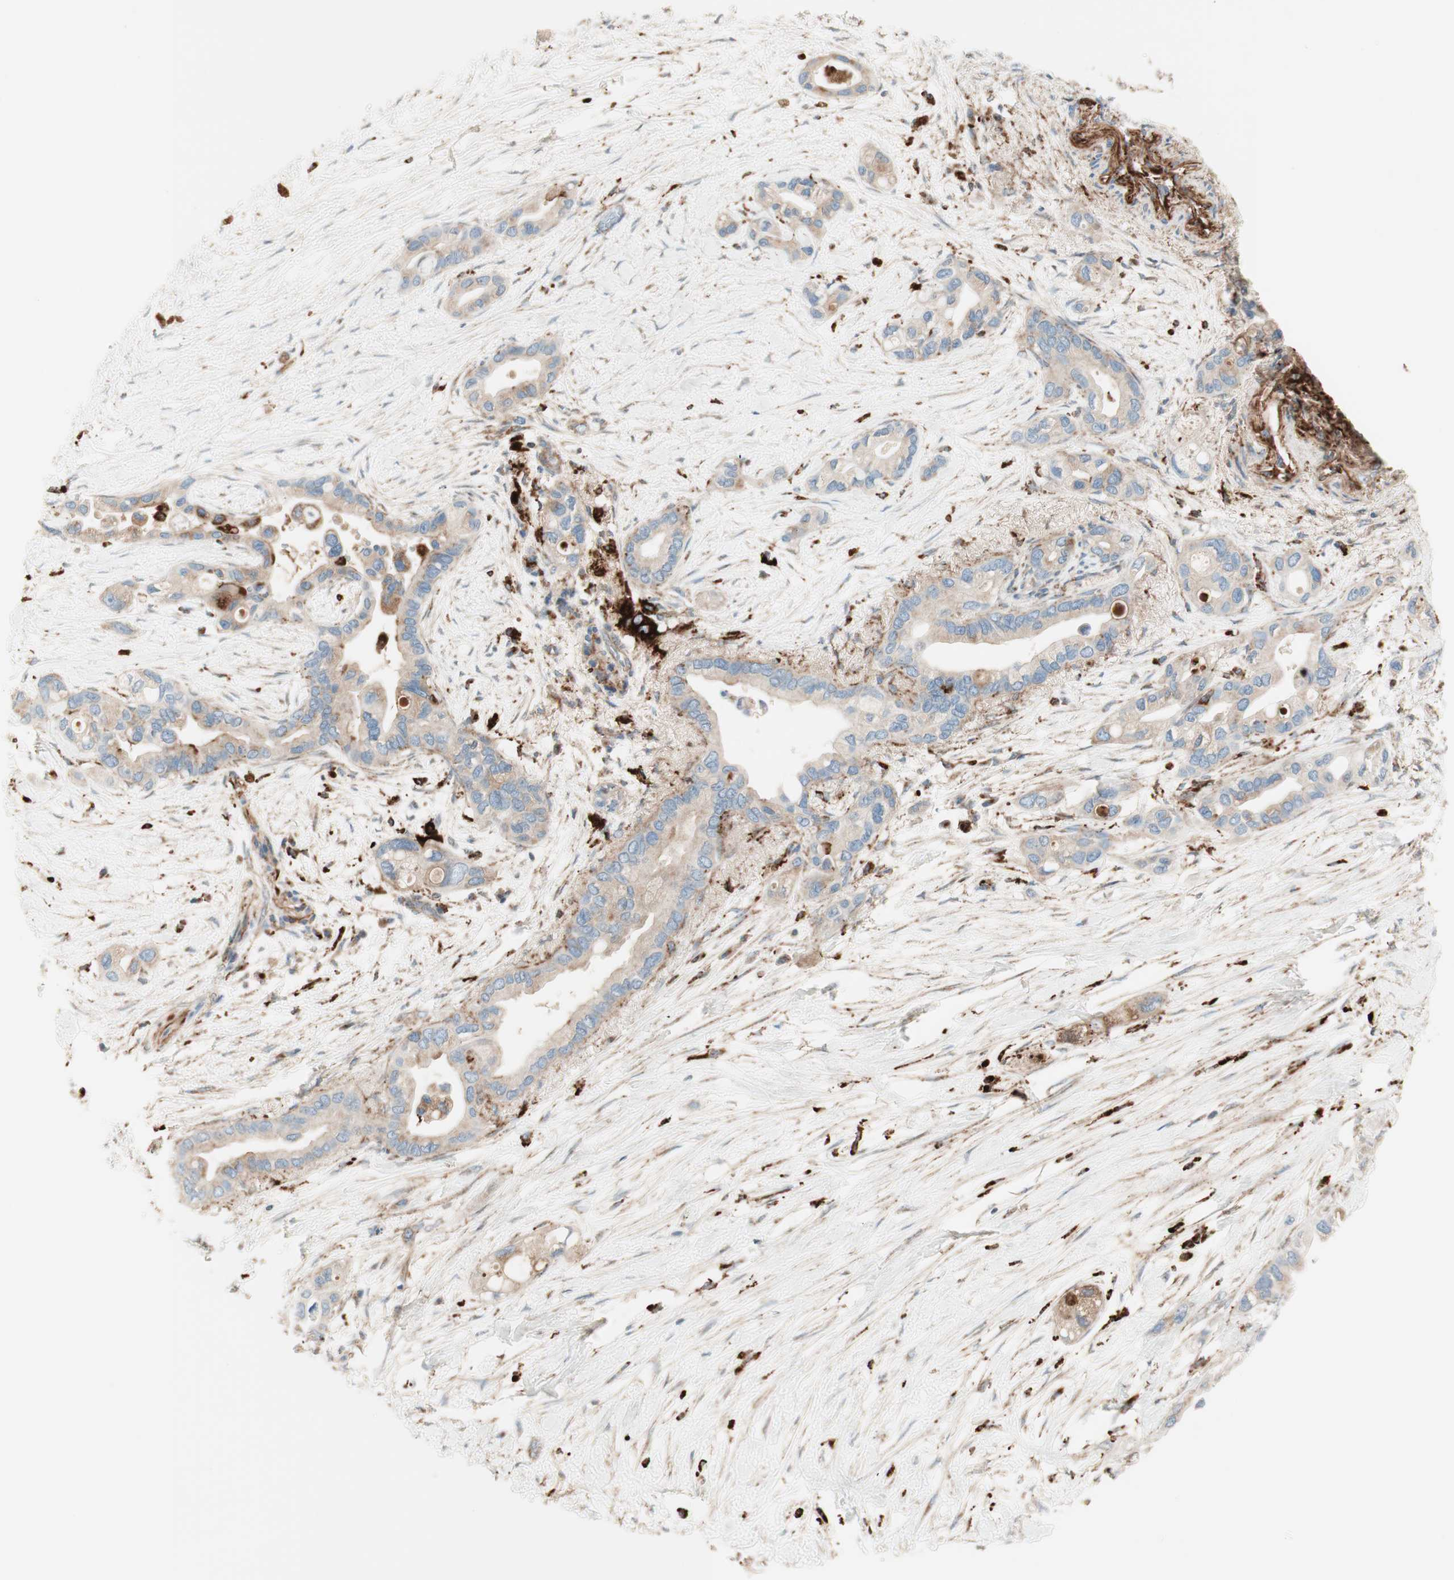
{"staining": {"intensity": "weak", "quantity": ">75%", "location": "cytoplasmic/membranous"}, "tissue": "pancreatic cancer", "cell_type": "Tumor cells", "image_type": "cancer", "snomed": [{"axis": "morphology", "description": "Adenocarcinoma, NOS"}, {"axis": "topography", "description": "Pancreas"}], "caption": "IHC image of human adenocarcinoma (pancreatic) stained for a protein (brown), which displays low levels of weak cytoplasmic/membranous positivity in about >75% of tumor cells.", "gene": "ATP6V1G1", "patient": {"sex": "female", "age": 77}}